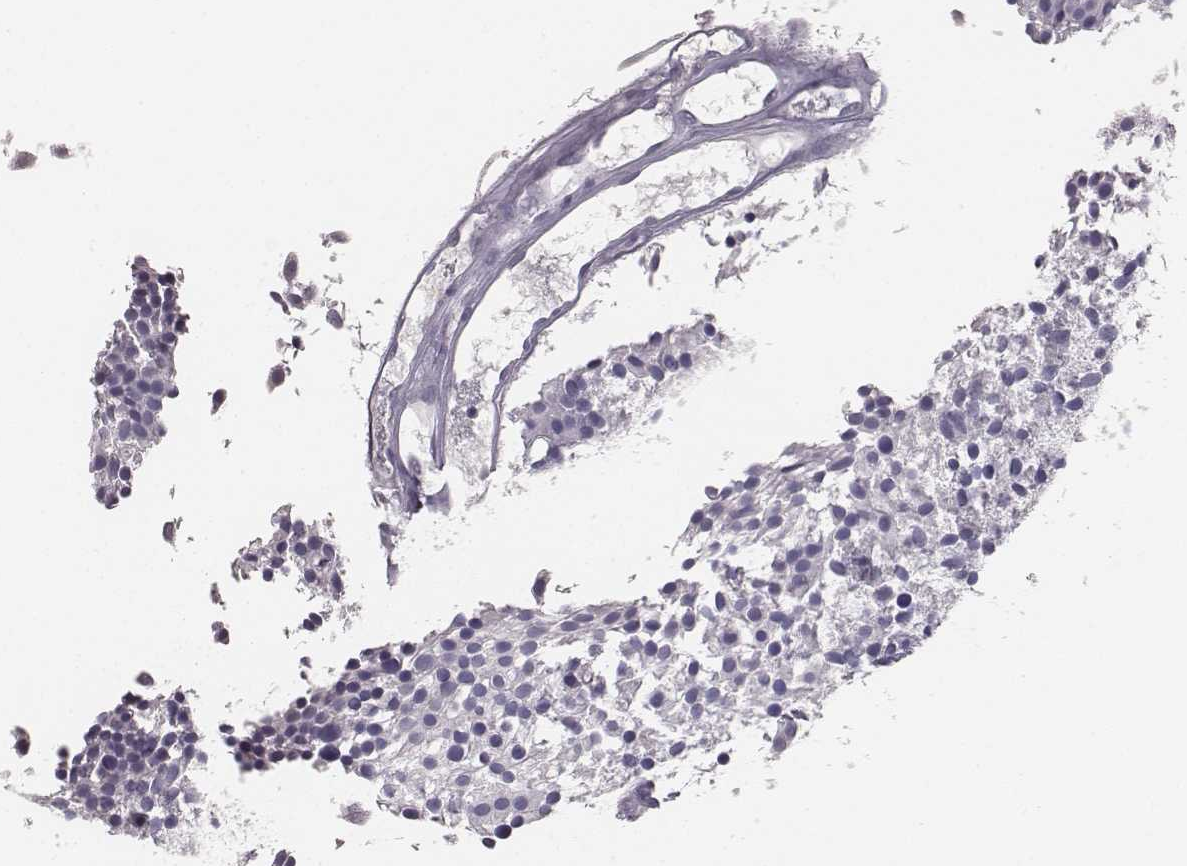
{"staining": {"intensity": "negative", "quantity": "none", "location": "none"}, "tissue": "urothelial cancer", "cell_type": "Tumor cells", "image_type": "cancer", "snomed": [{"axis": "morphology", "description": "Urothelial carcinoma, Low grade"}, {"axis": "topography", "description": "Urinary bladder"}], "caption": "IHC histopathology image of low-grade urothelial carcinoma stained for a protein (brown), which shows no staining in tumor cells. (DAB immunohistochemistry (IHC) visualized using brightfield microscopy, high magnification).", "gene": "MYH6", "patient": {"sex": "male", "age": 63}}